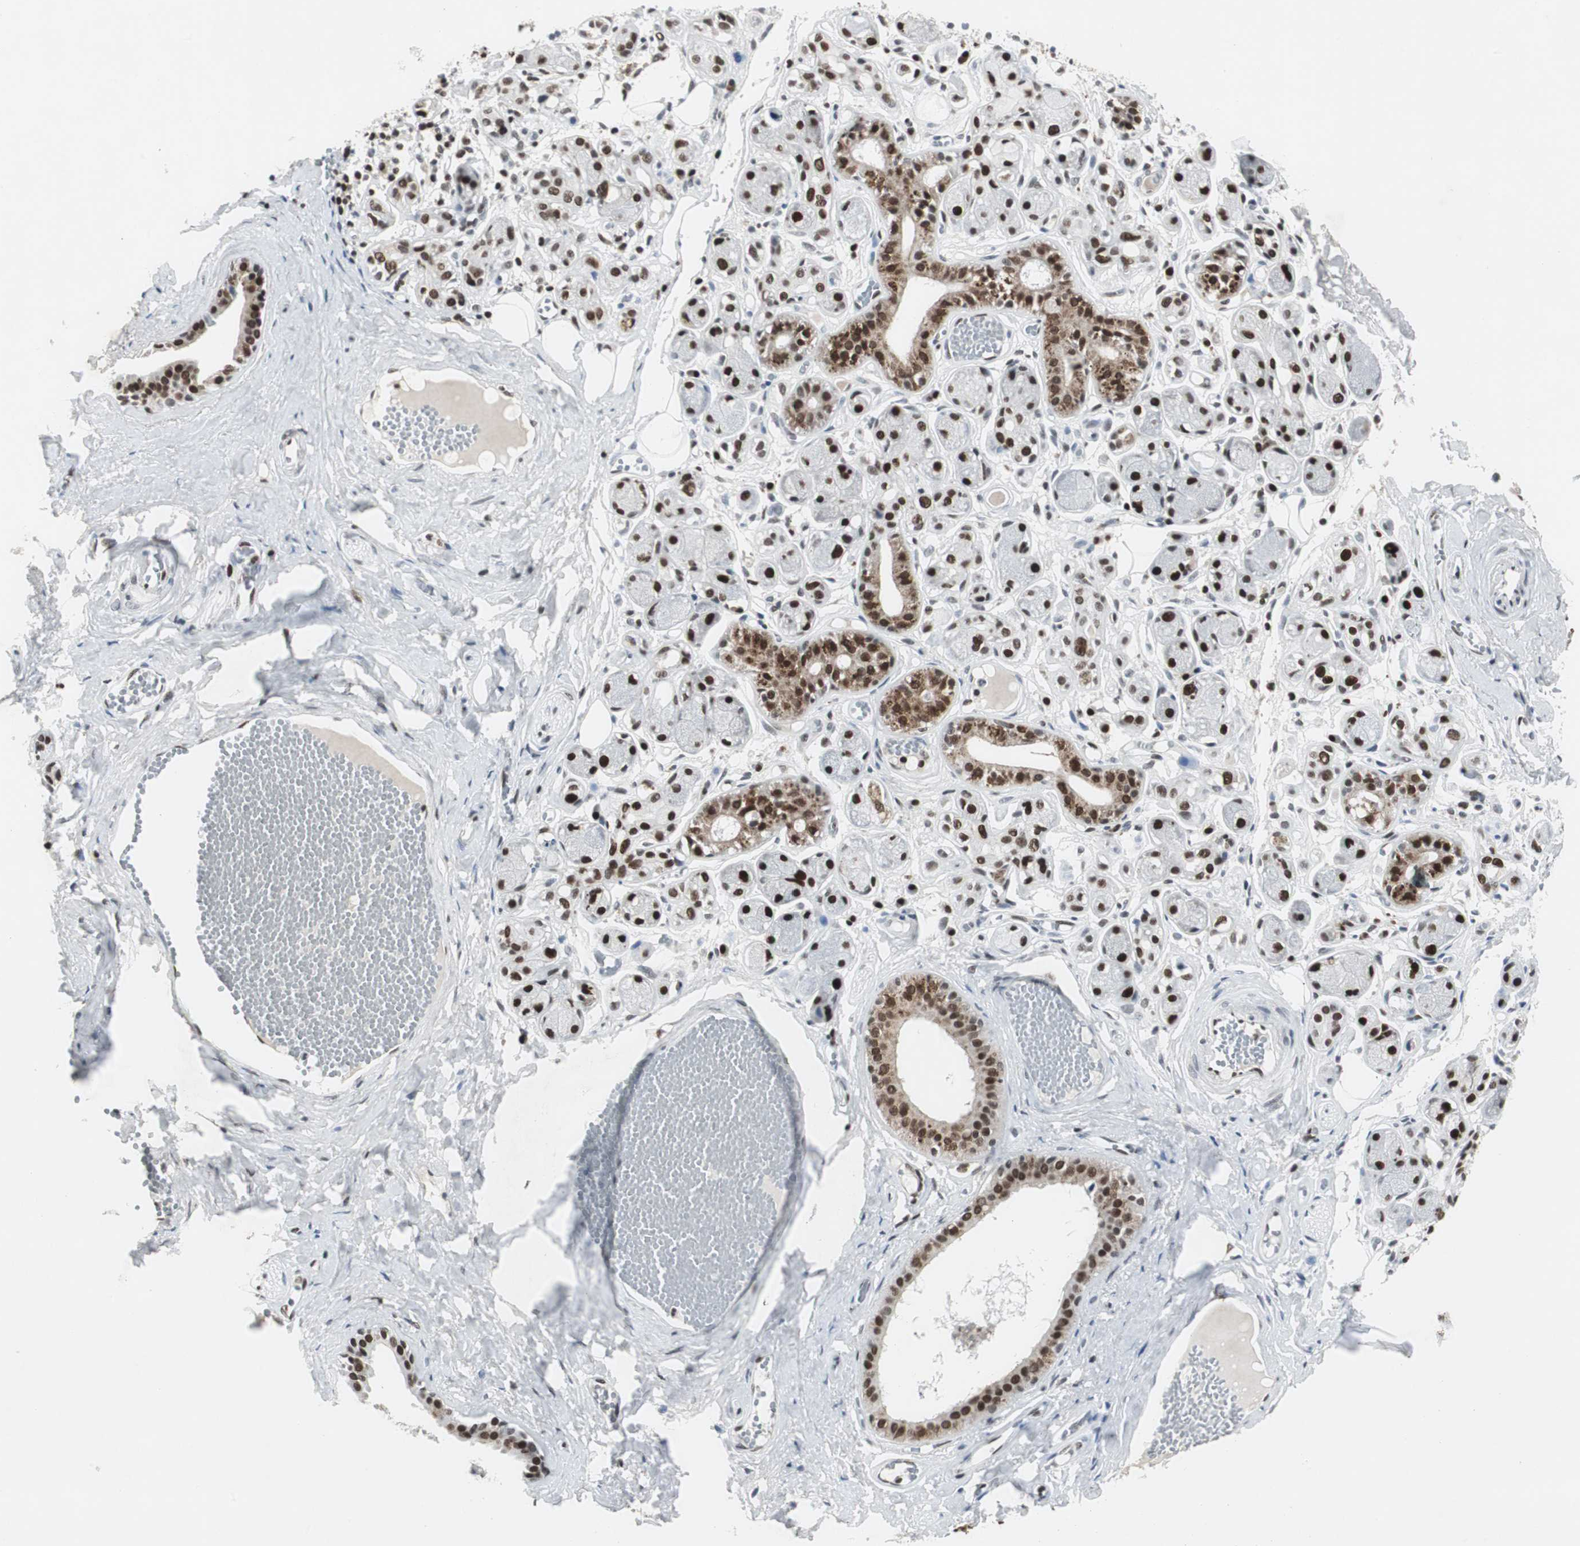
{"staining": {"intensity": "moderate", "quantity": ">75%", "location": "nuclear"}, "tissue": "adipose tissue", "cell_type": "Adipocytes", "image_type": "normal", "snomed": [{"axis": "morphology", "description": "Normal tissue, NOS"}, {"axis": "morphology", "description": "Inflammation, NOS"}, {"axis": "topography", "description": "Vascular tissue"}, {"axis": "topography", "description": "Salivary gland"}], "caption": "Adipose tissue stained with DAB immunohistochemistry shows medium levels of moderate nuclear staining in about >75% of adipocytes.", "gene": "RAD9A", "patient": {"sex": "female", "age": 75}}